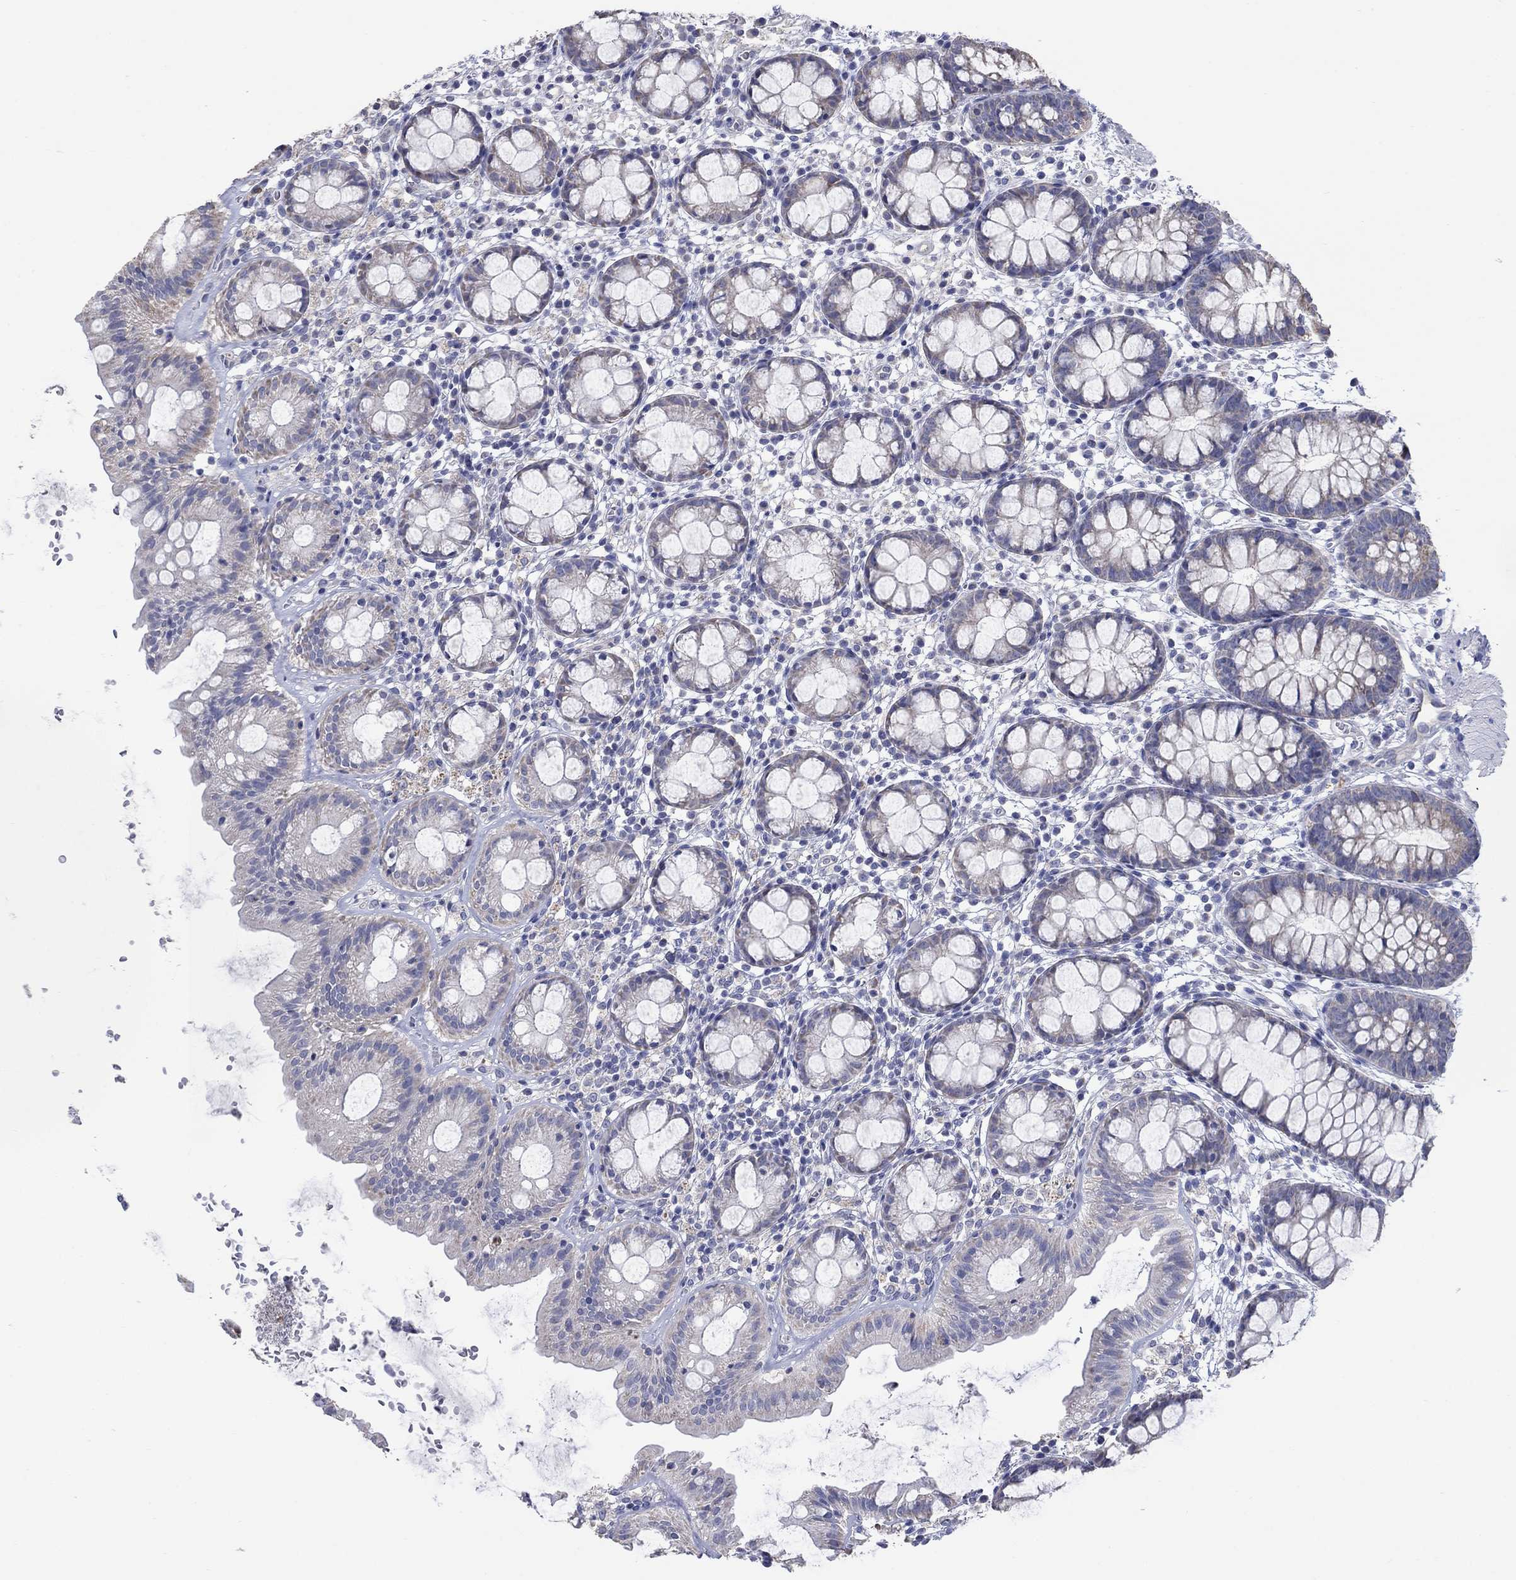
{"staining": {"intensity": "moderate", "quantity": "<25%", "location": "cytoplasmic/membranous"}, "tissue": "rectum", "cell_type": "Glandular cells", "image_type": "normal", "snomed": [{"axis": "morphology", "description": "Normal tissue, NOS"}, {"axis": "topography", "description": "Rectum"}], "caption": "Brown immunohistochemical staining in unremarkable rectum demonstrates moderate cytoplasmic/membranous expression in about <25% of glandular cells. (DAB (3,3'-diaminobenzidine) IHC with brightfield microscopy, high magnification).", "gene": "CLVS1", "patient": {"sex": "male", "age": 57}}